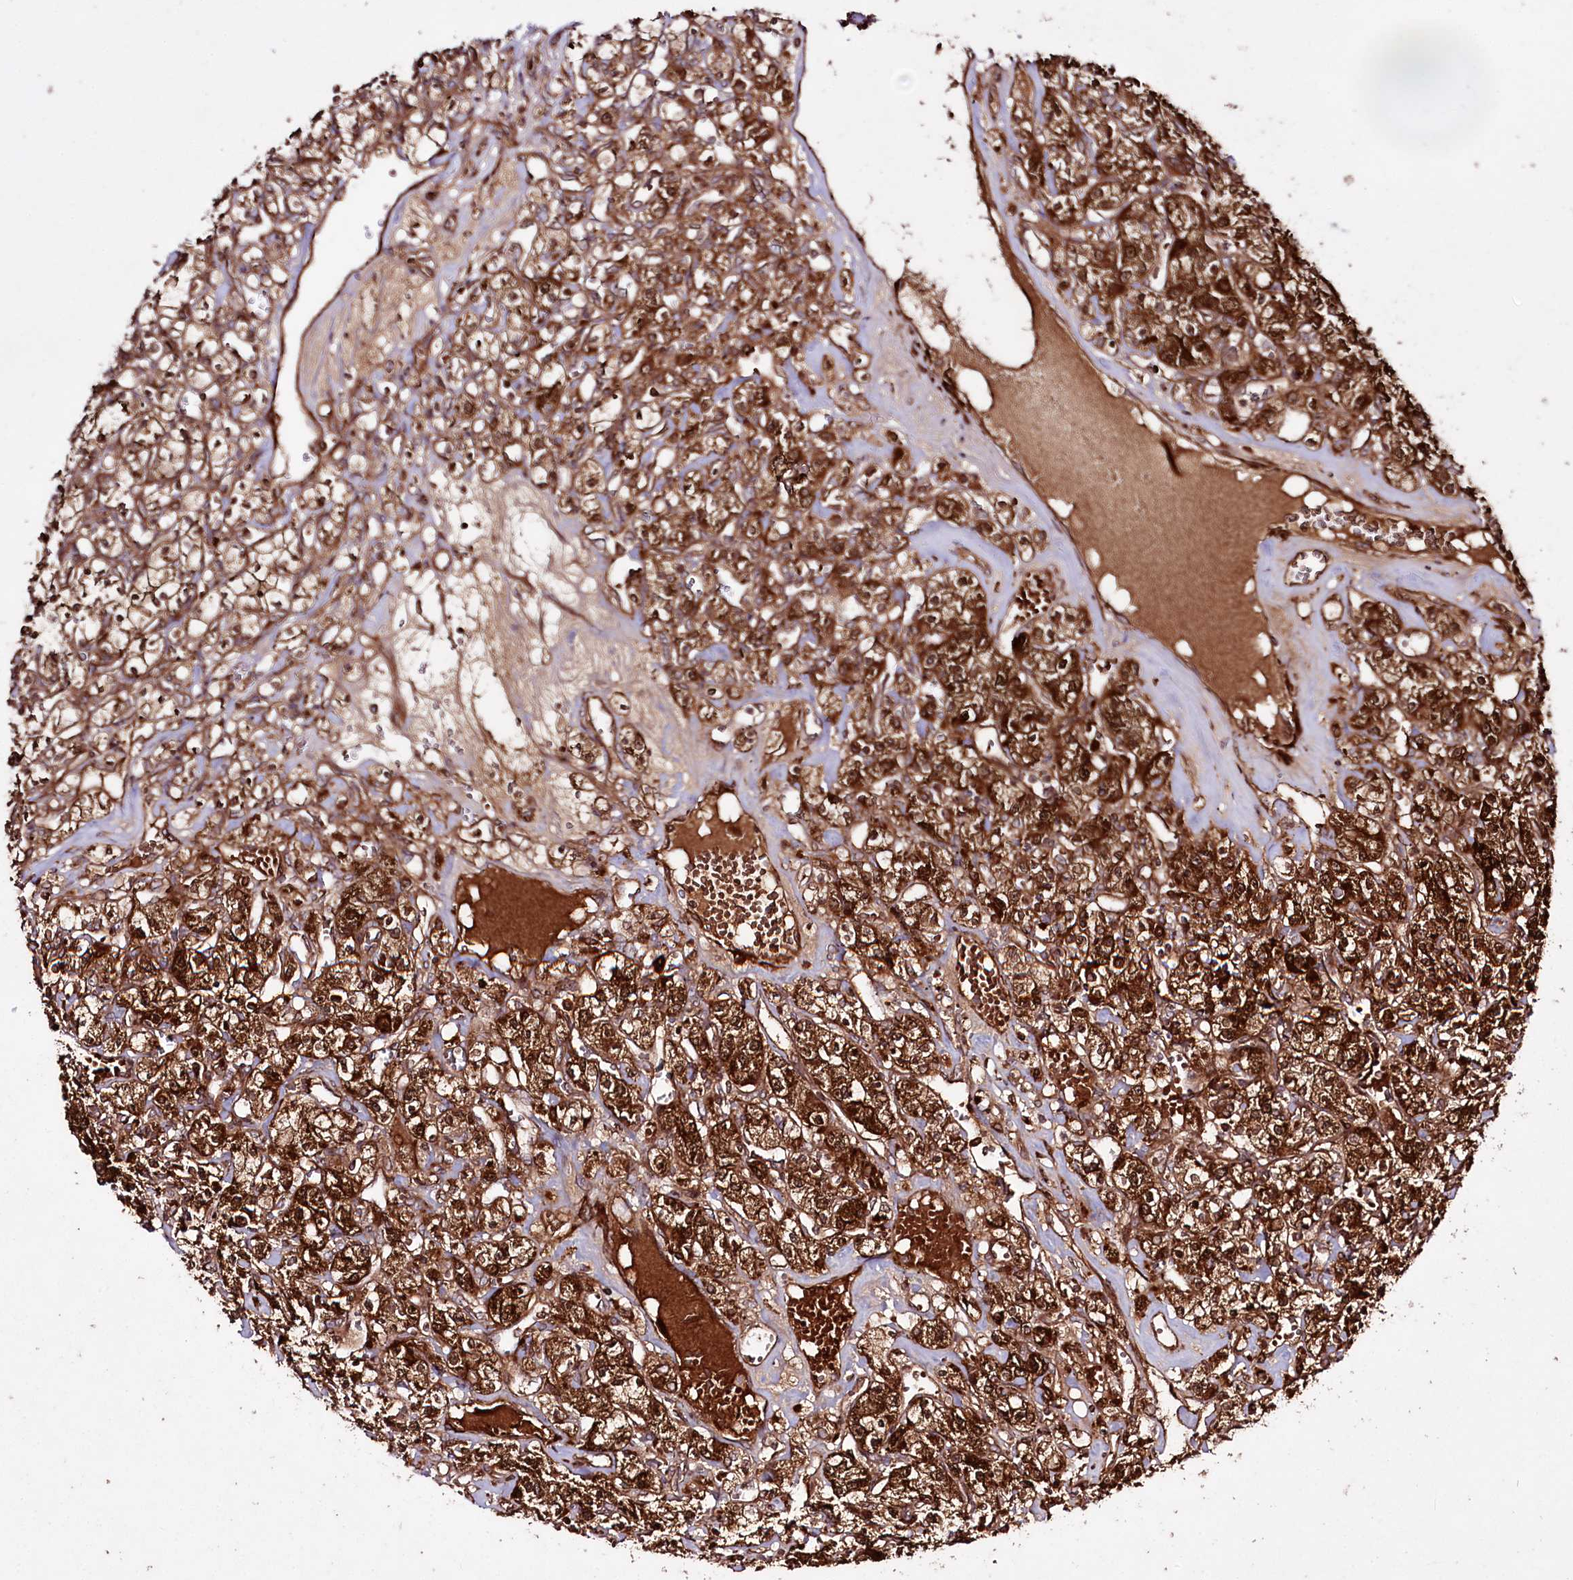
{"staining": {"intensity": "strong", "quantity": ">75%", "location": "cytoplasmic/membranous,nuclear"}, "tissue": "renal cancer", "cell_type": "Tumor cells", "image_type": "cancer", "snomed": [{"axis": "morphology", "description": "Adenocarcinoma, NOS"}, {"axis": "topography", "description": "Kidney"}], "caption": "Renal cancer (adenocarcinoma) stained for a protein displays strong cytoplasmic/membranous and nuclear positivity in tumor cells.", "gene": "REXO2", "patient": {"sex": "female", "age": 59}}